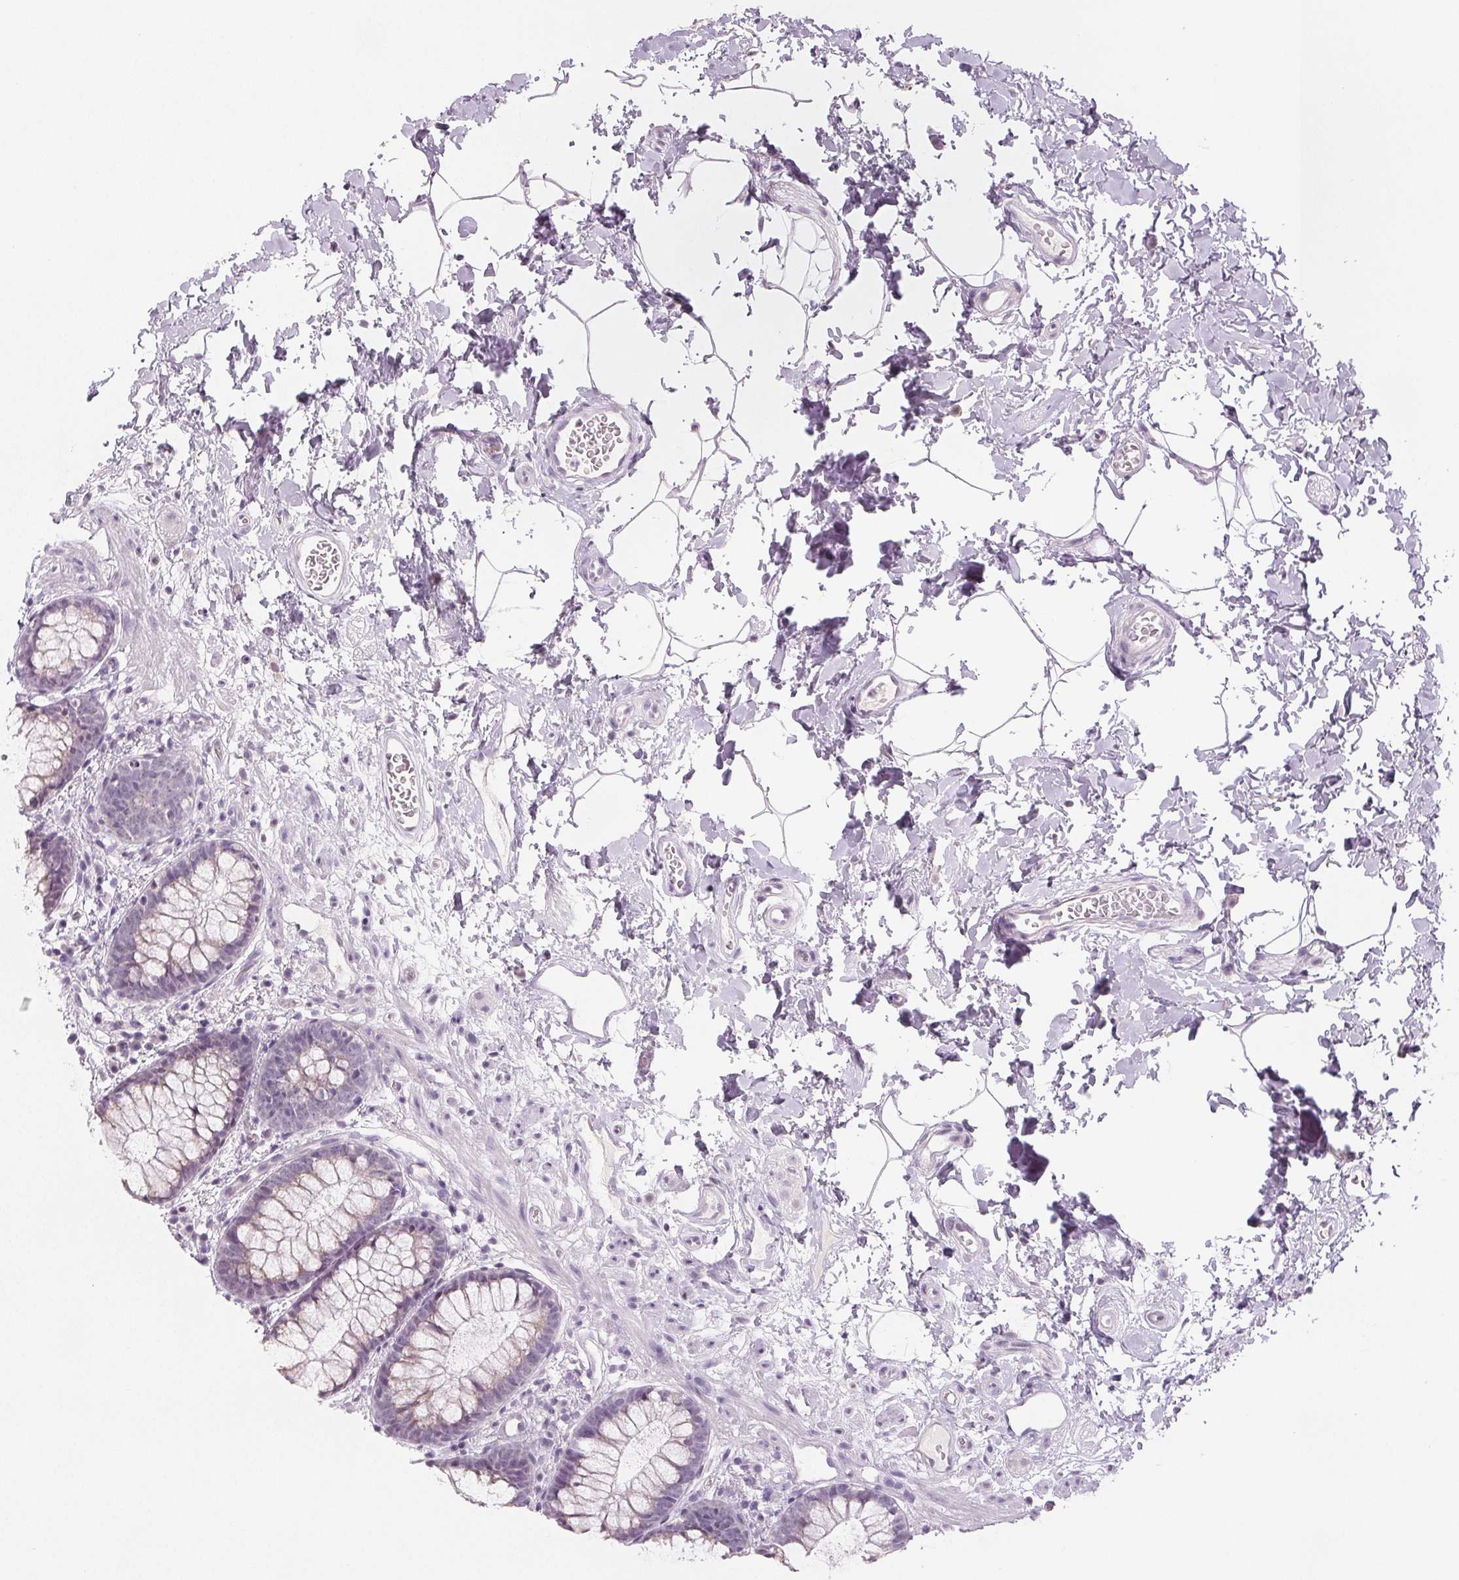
{"staining": {"intensity": "weak", "quantity": "25%-75%", "location": "cytoplasmic/membranous"}, "tissue": "rectum", "cell_type": "Glandular cells", "image_type": "normal", "snomed": [{"axis": "morphology", "description": "Normal tissue, NOS"}, {"axis": "topography", "description": "Rectum"}], "caption": "Protein staining reveals weak cytoplasmic/membranous positivity in approximately 25%-75% of glandular cells in normal rectum. (DAB IHC with brightfield microscopy, high magnification).", "gene": "EHHADH", "patient": {"sex": "female", "age": 62}}